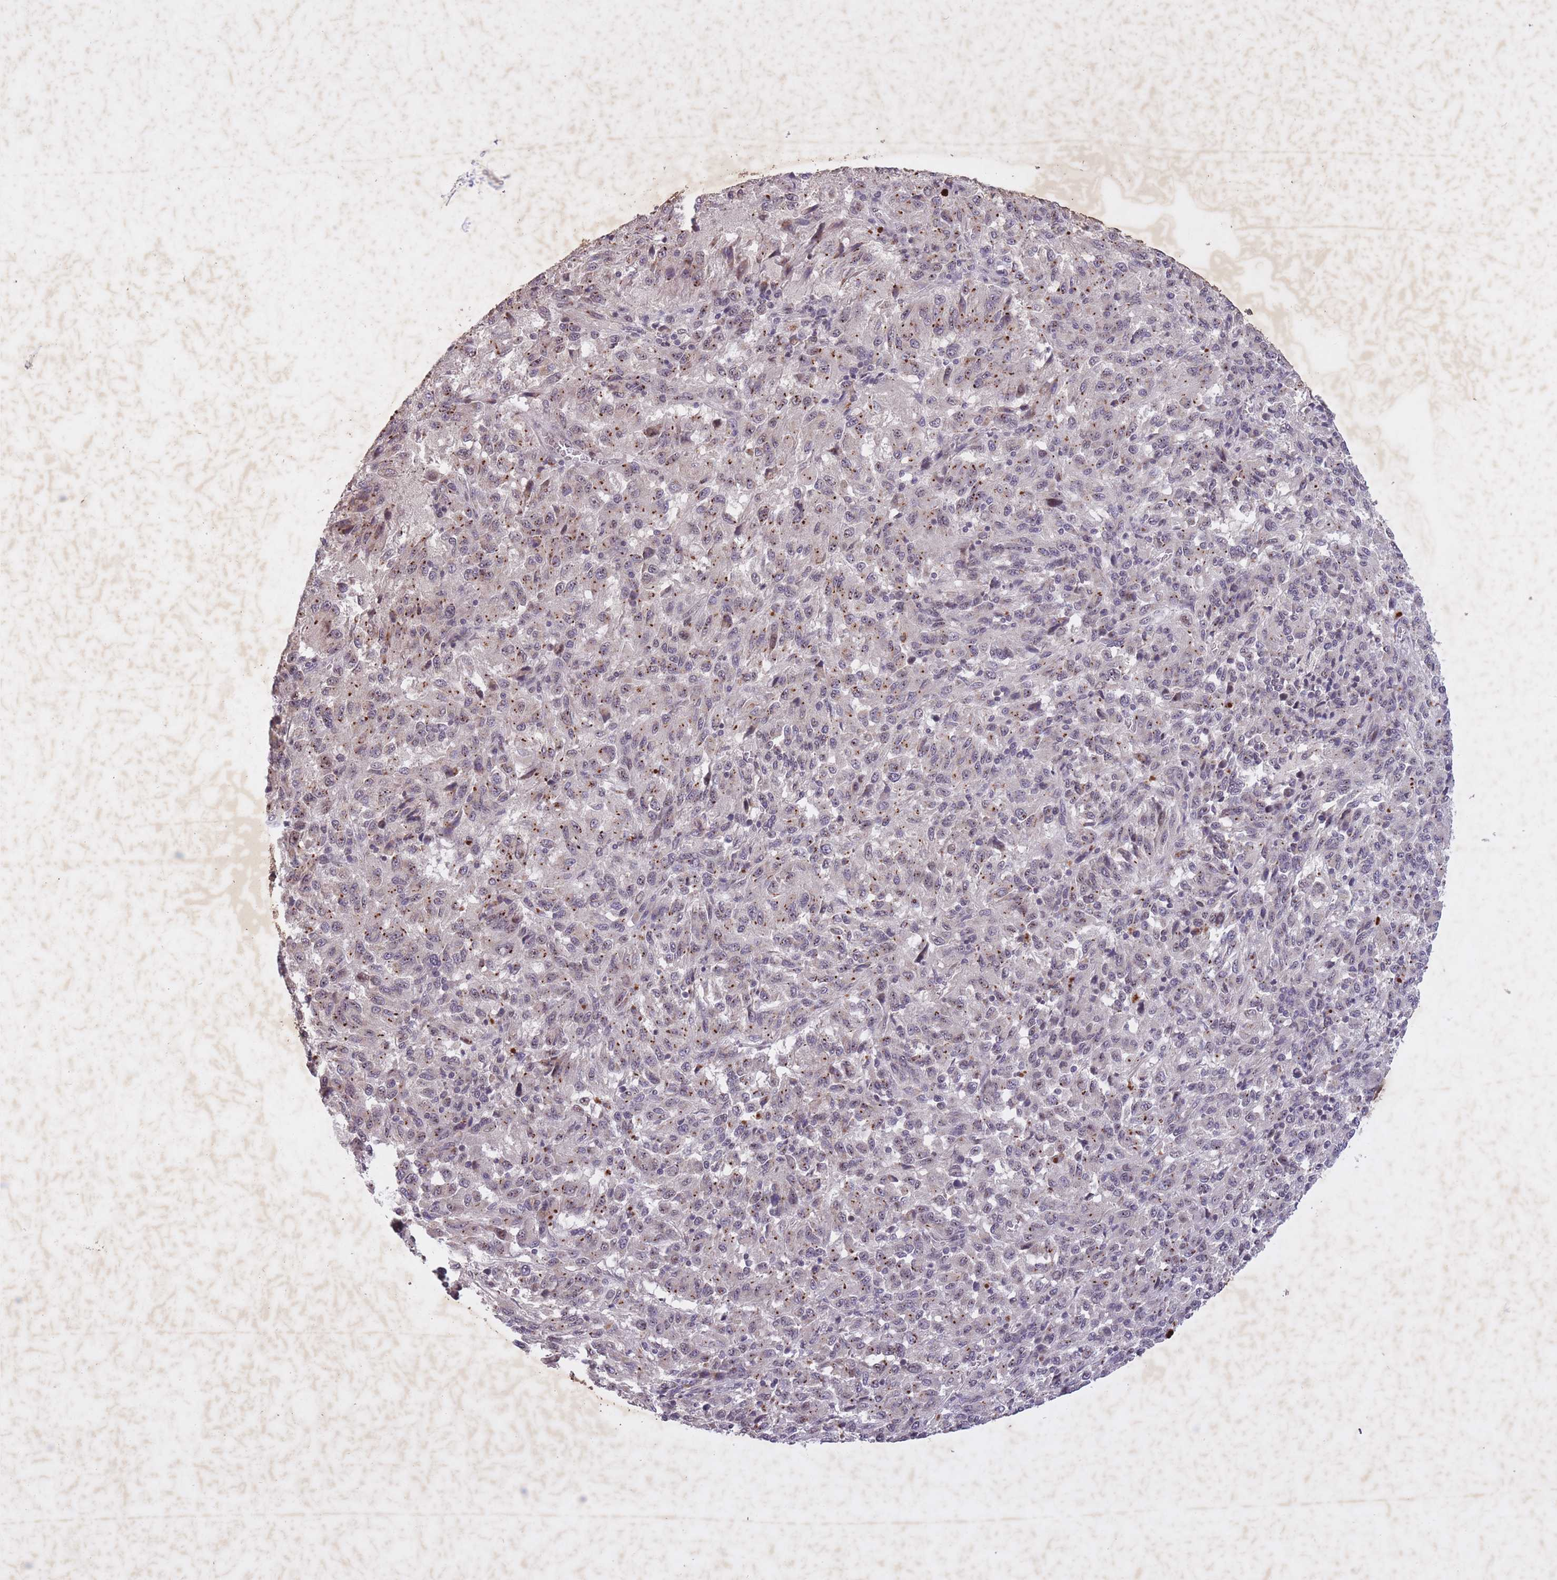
{"staining": {"intensity": "negative", "quantity": "none", "location": "none"}, "tissue": "melanoma", "cell_type": "Tumor cells", "image_type": "cancer", "snomed": [{"axis": "morphology", "description": "Malignant melanoma, Metastatic site"}, {"axis": "topography", "description": "Lung"}], "caption": "An image of melanoma stained for a protein displays no brown staining in tumor cells. (DAB immunohistochemistry (IHC) visualized using brightfield microscopy, high magnification).", "gene": "CBX6", "patient": {"sex": "male", "age": 64}}